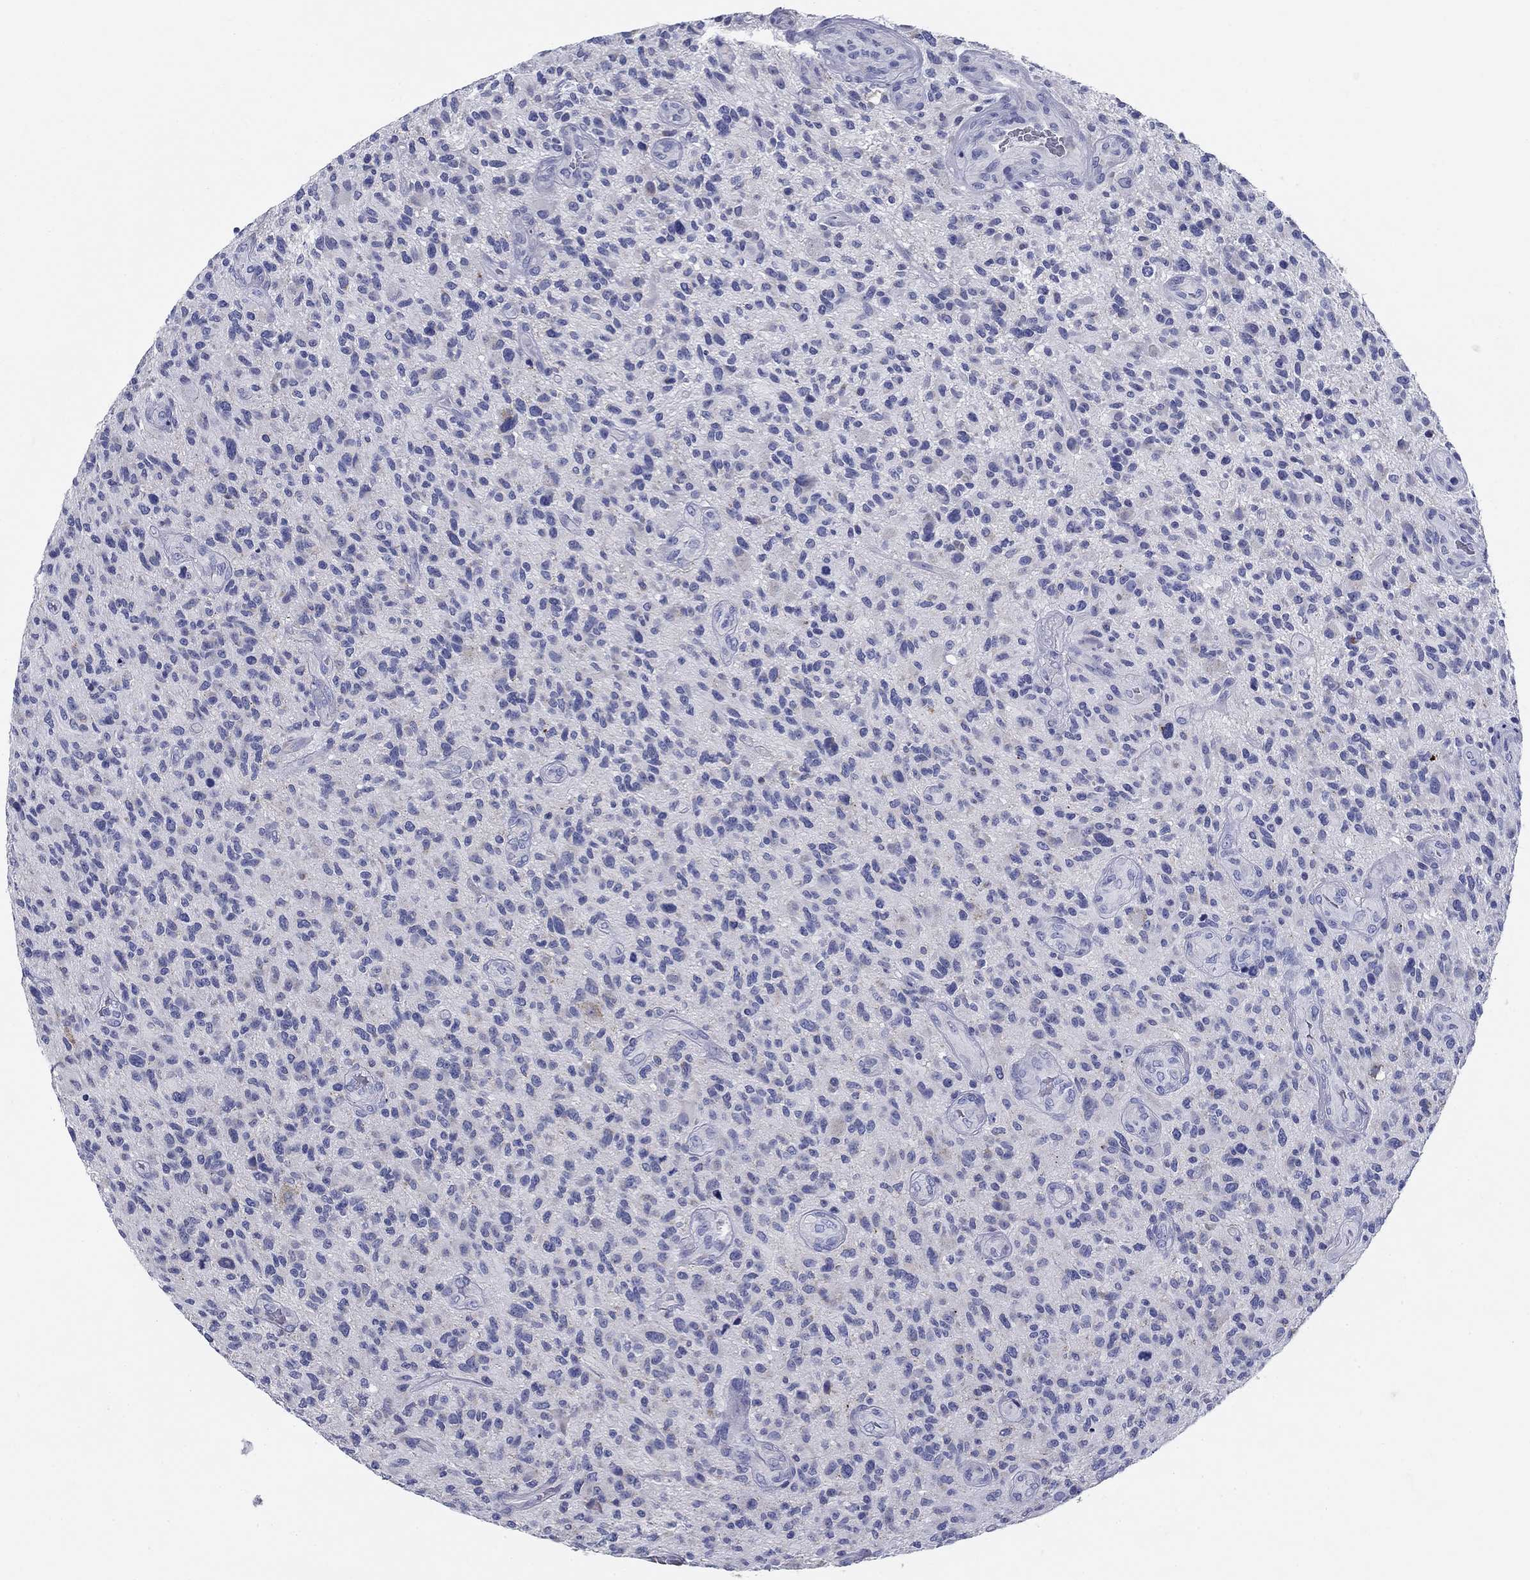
{"staining": {"intensity": "negative", "quantity": "none", "location": "none"}, "tissue": "glioma", "cell_type": "Tumor cells", "image_type": "cancer", "snomed": [{"axis": "morphology", "description": "Glioma, malignant, High grade"}, {"axis": "topography", "description": "Brain"}], "caption": "Tumor cells show no significant protein expression in glioma.", "gene": "UPB1", "patient": {"sex": "male", "age": 47}}